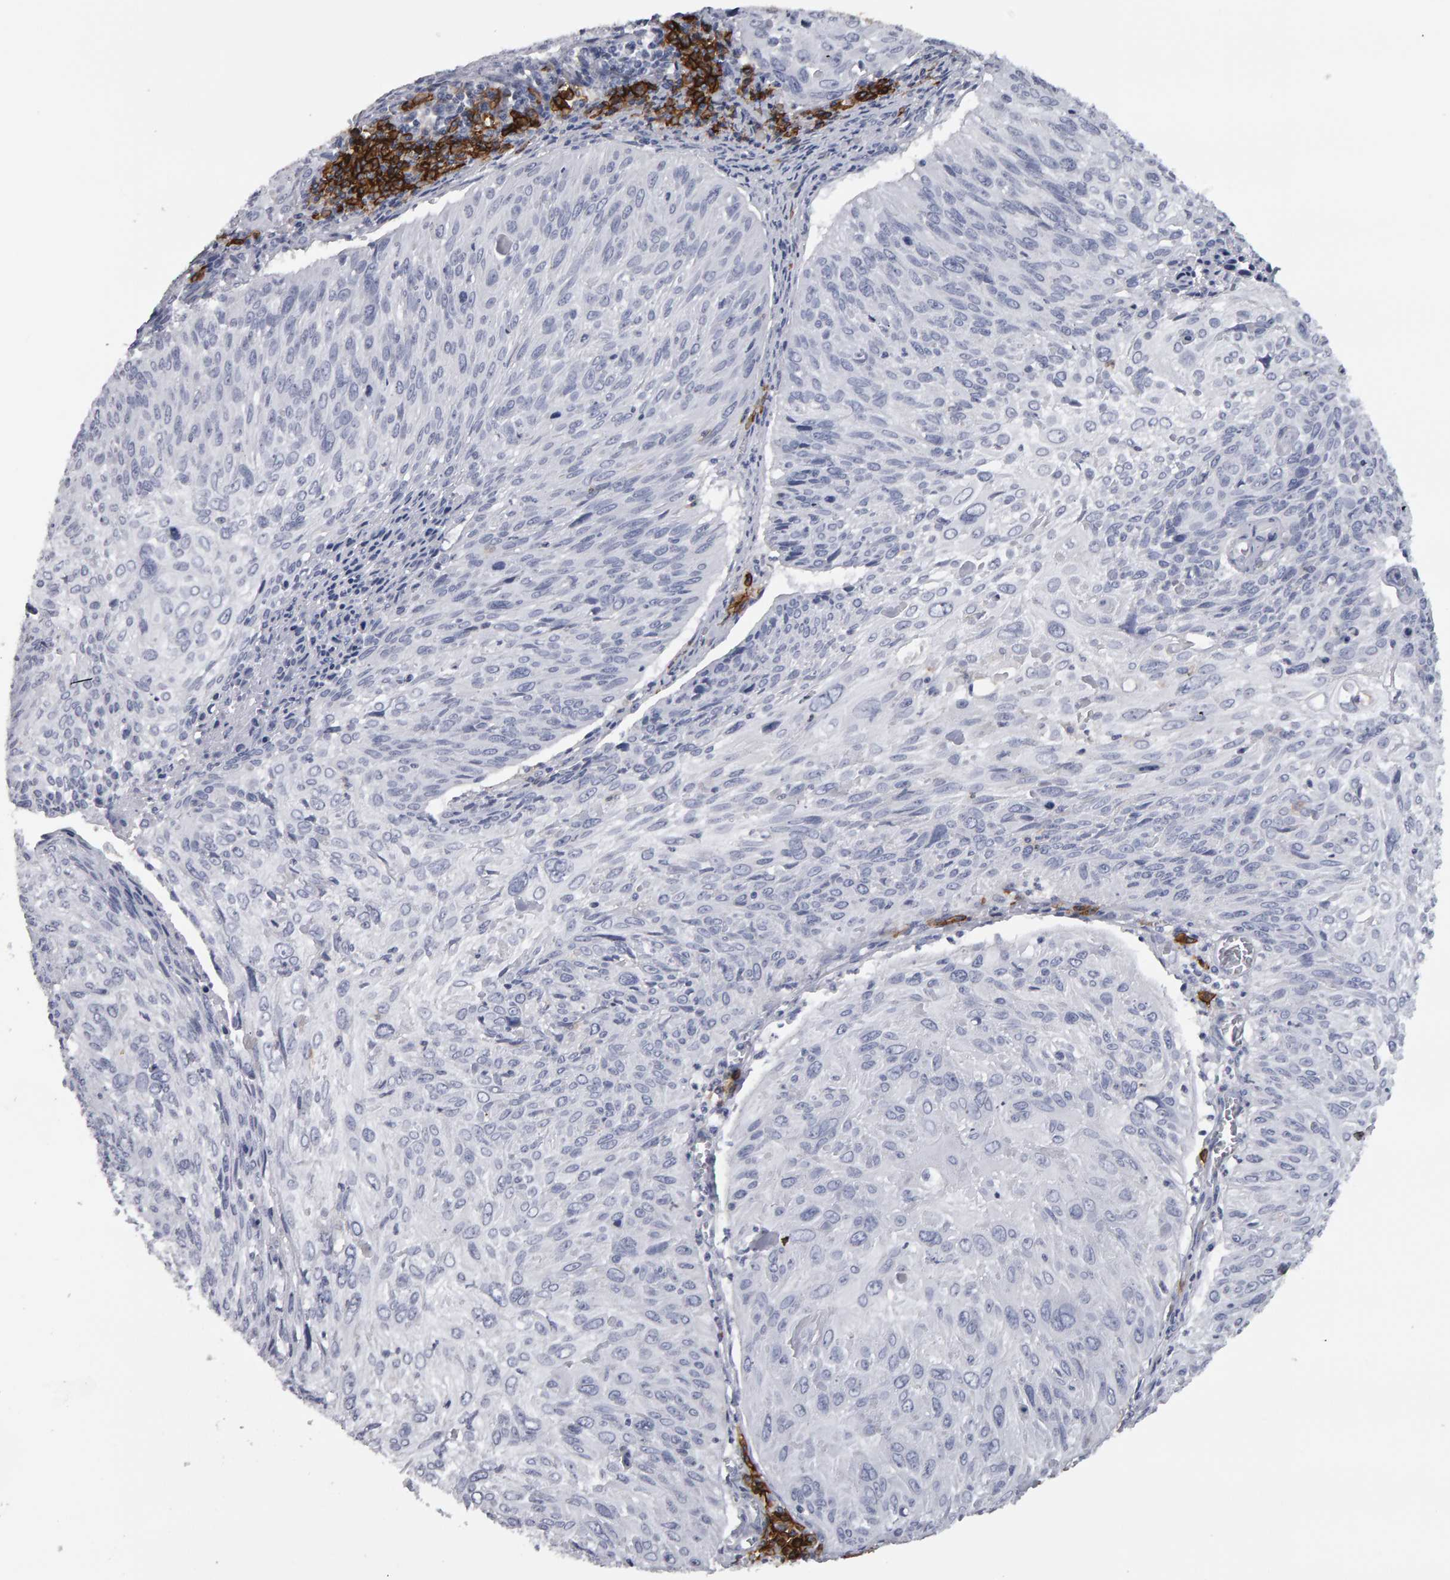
{"staining": {"intensity": "negative", "quantity": "none", "location": "none"}, "tissue": "cervical cancer", "cell_type": "Tumor cells", "image_type": "cancer", "snomed": [{"axis": "morphology", "description": "Squamous cell carcinoma, NOS"}, {"axis": "topography", "description": "Cervix"}], "caption": "Photomicrograph shows no protein expression in tumor cells of cervical cancer tissue. (Immunohistochemistry (ihc), brightfield microscopy, high magnification).", "gene": "CD38", "patient": {"sex": "female", "age": 51}}